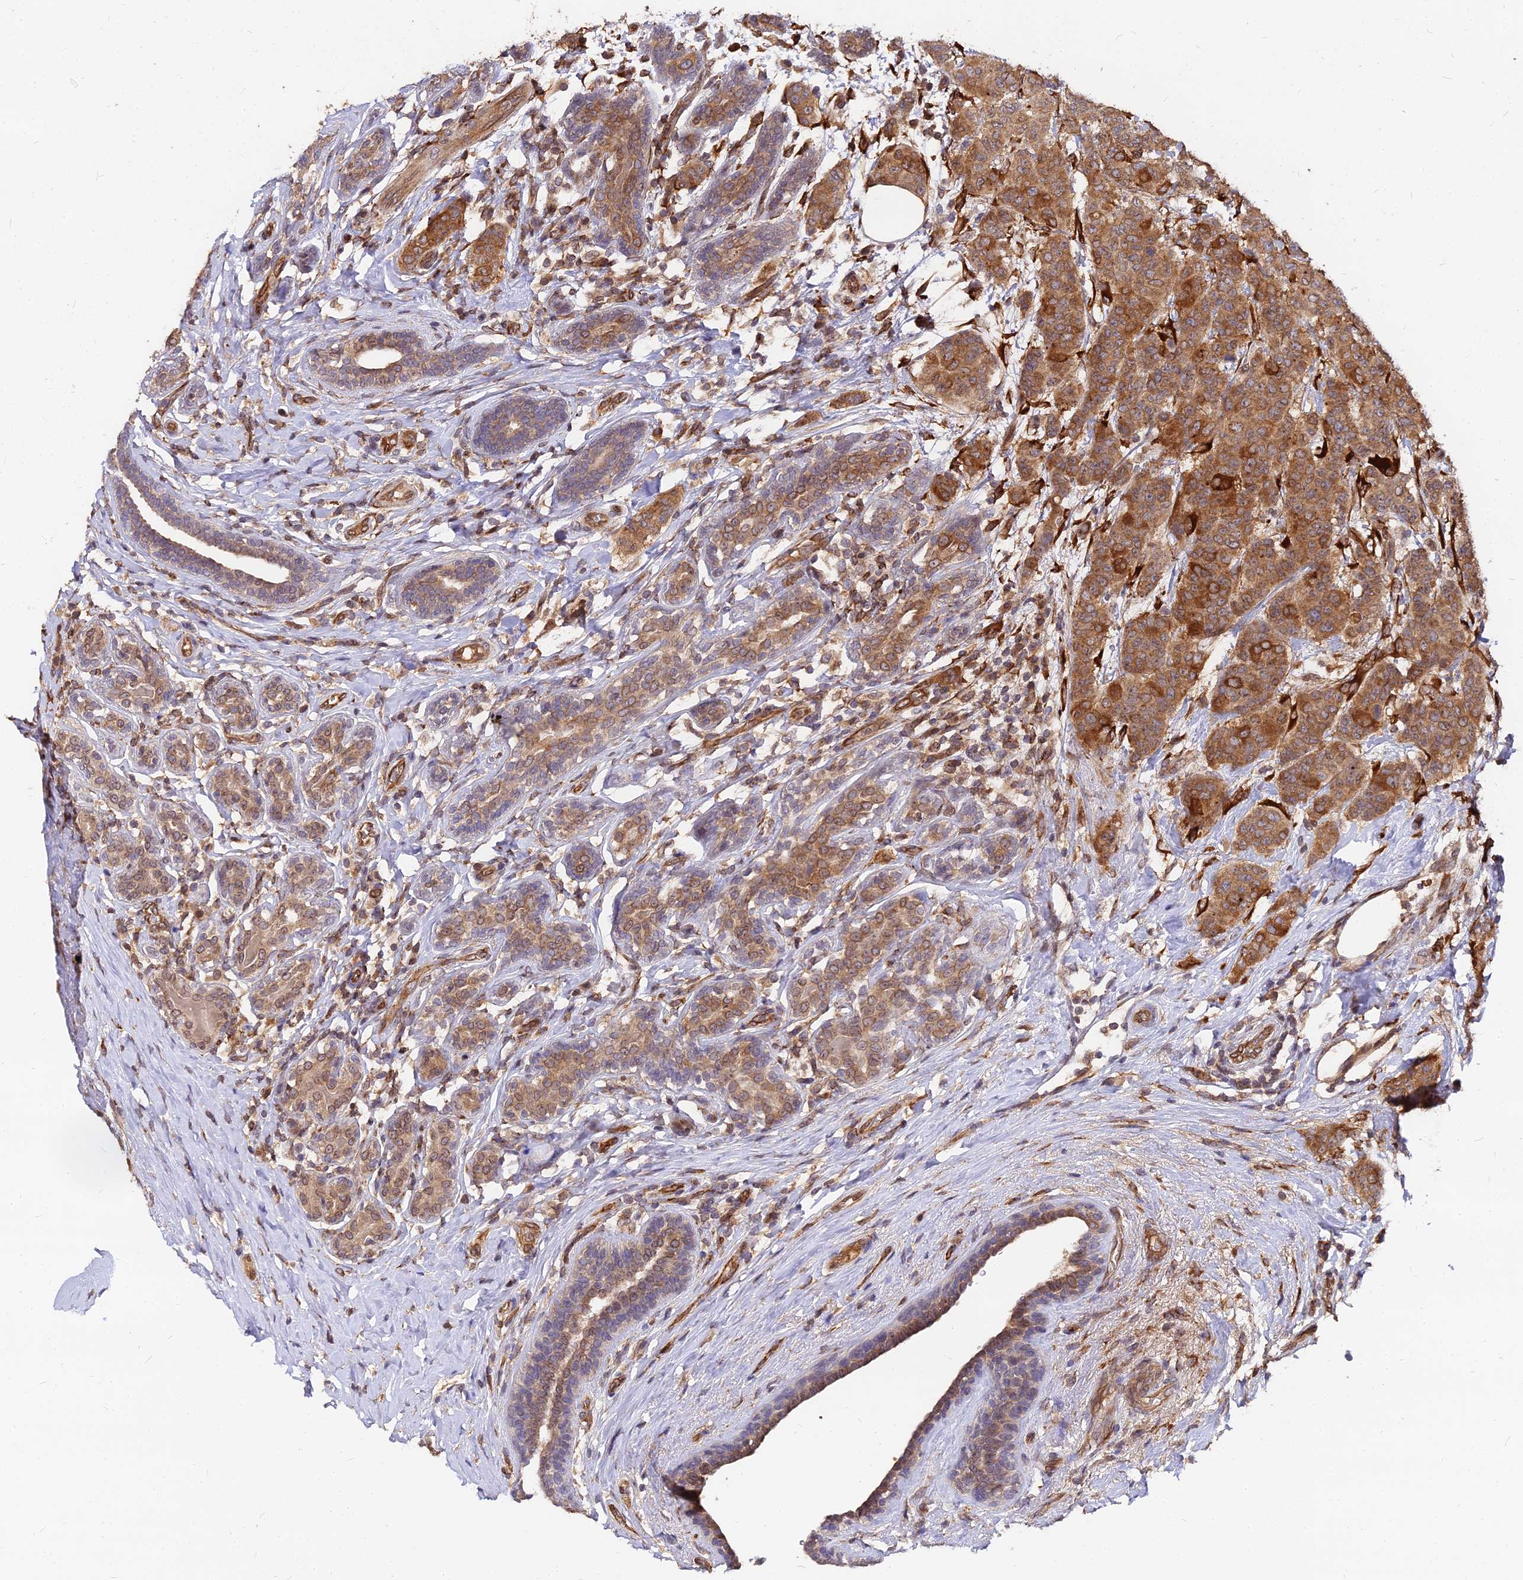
{"staining": {"intensity": "strong", "quantity": ">75%", "location": "cytoplasmic/membranous"}, "tissue": "breast cancer", "cell_type": "Tumor cells", "image_type": "cancer", "snomed": [{"axis": "morphology", "description": "Duct carcinoma"}, {"axis": "topography", "description": "Breast"}], "caption": "Intraductal carcinoma (breast) was stained to show a protein in brown. There is high levels of strong cytoplasmic/membranous expression in about >75% of tumor cells.", "gene": "PDE4D", "patient": {"sex": "female", "age": 40}}